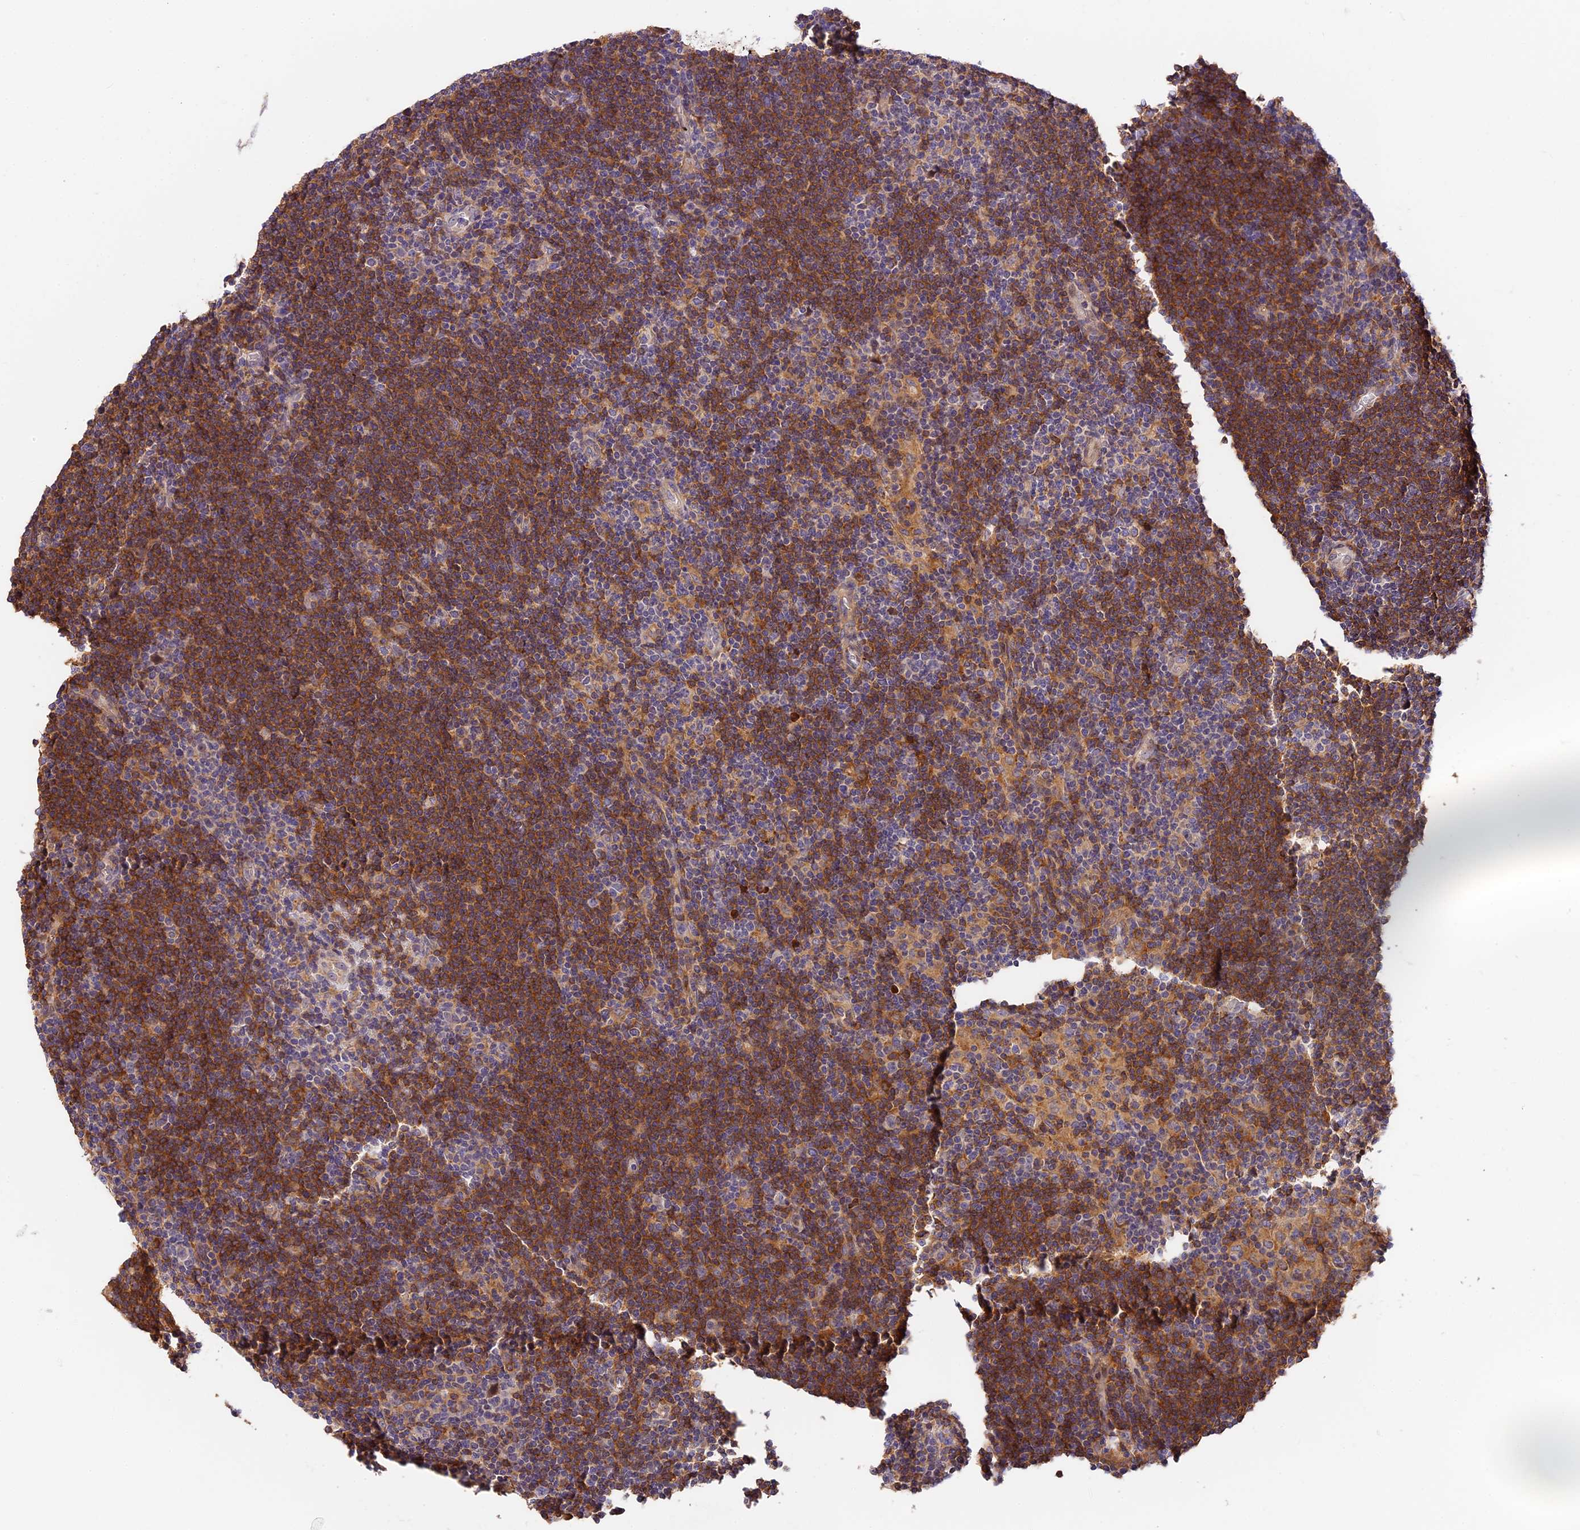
{"staining": {"intensity": "weak", "quantity": "<25%", "location": "cytoplasmic/membranous"}, "tissue": "lymphoma", "cell_type": "Tumor cells", "image_type": "cancer", "snomed": [{"axis": "morphology", "description": "Hodgkin's disease, NOS"}, {"axis": "topography", "description": "Lymph node"}], "caption": "There is no significant staining in tumor cells of lymphoma.", "gene": "ARHGAP17", "patient": {"sex": "female", "age": 57}}